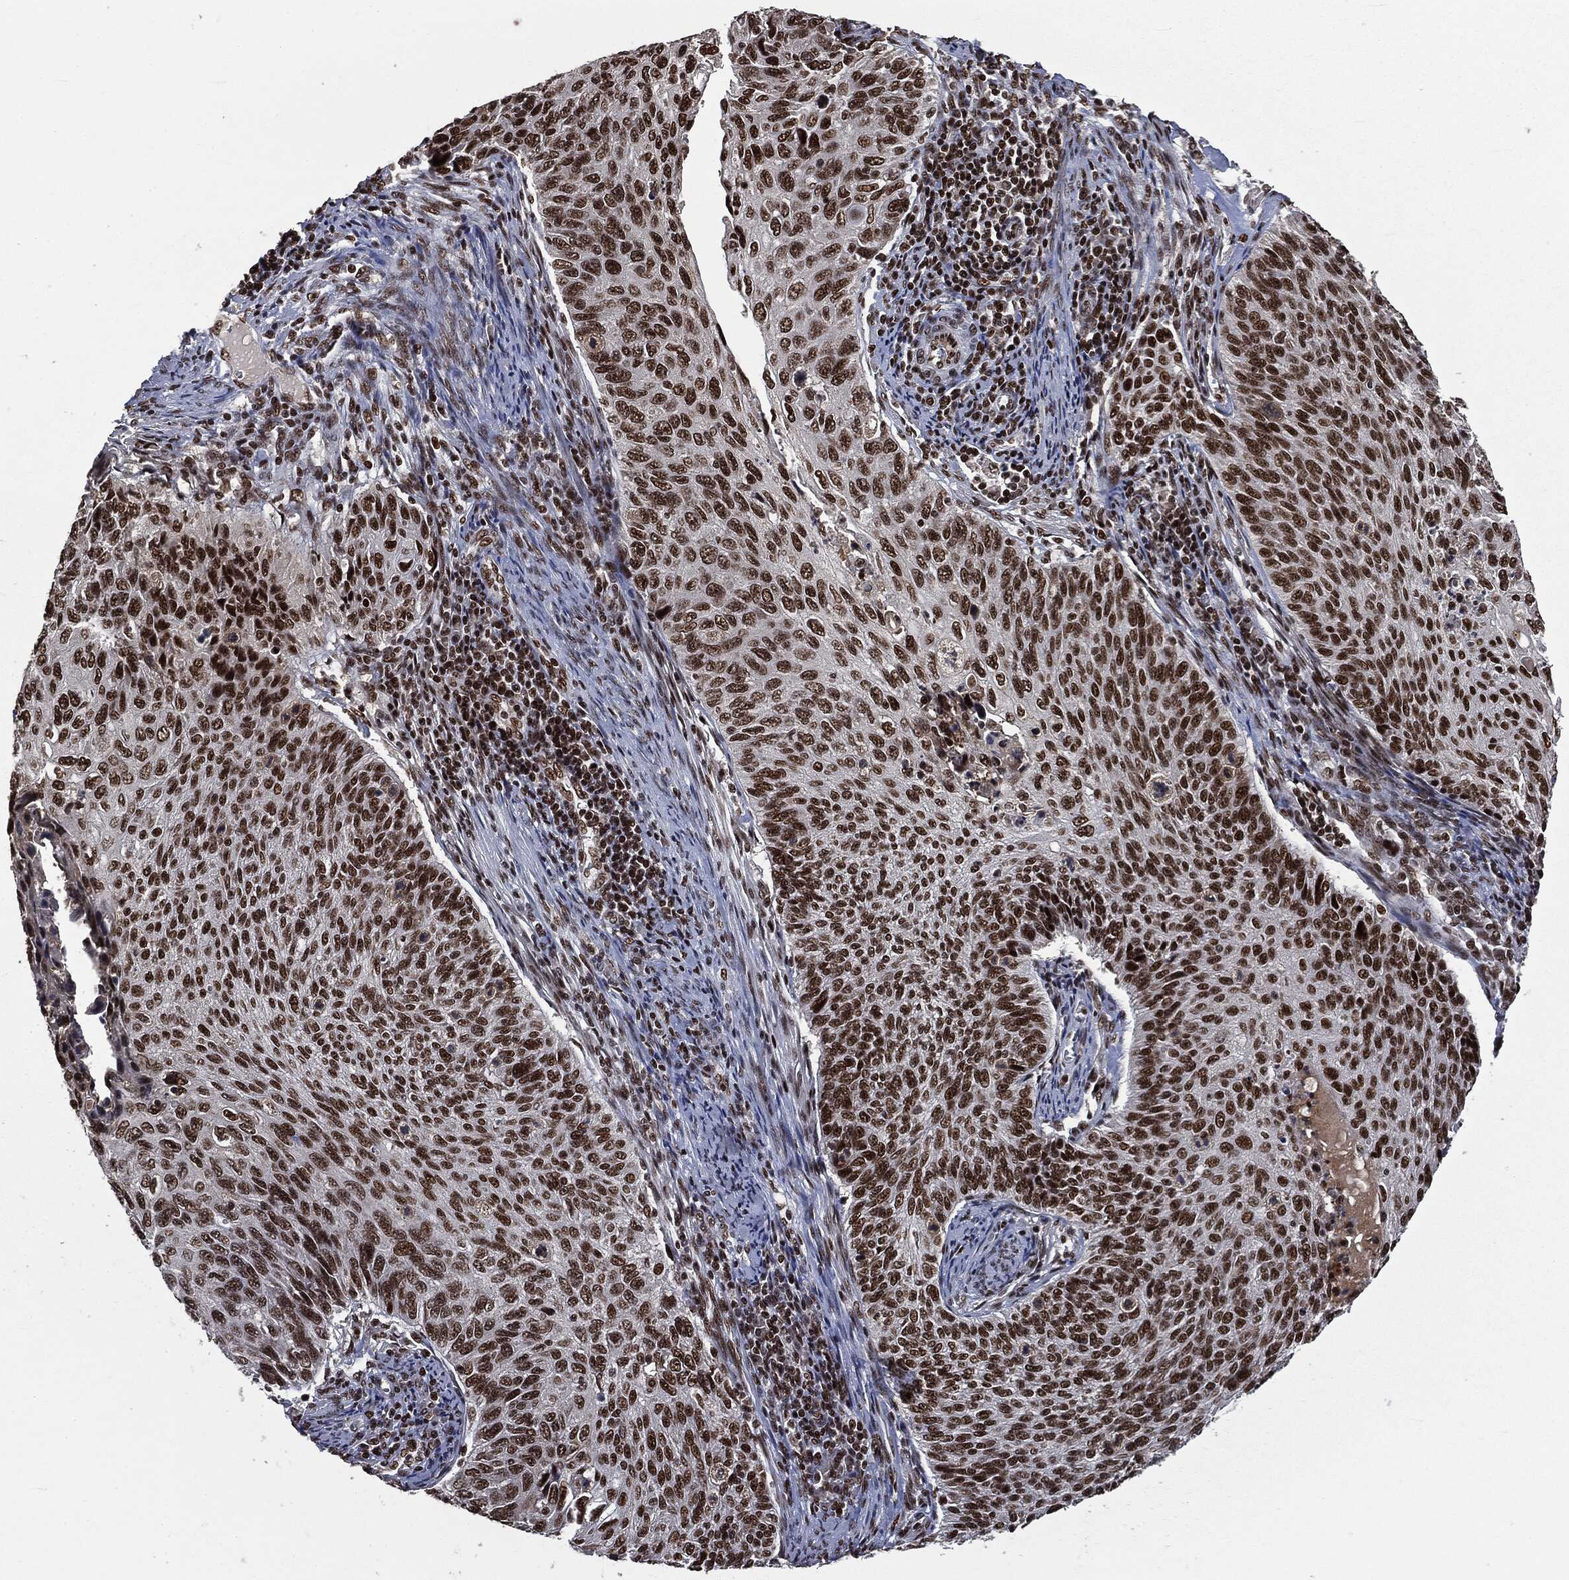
{"staining": {"intensity": "strong", "quantity": ">75%", "location": "nuclear"}, "tissue": "cervical cancer", "cell_type": "Tumor cells", "image_type": "cancer", "snomed": [{"axis": "morphology", "description": "Squamous cell carcinoma, NOS"}, {"axis": "topography", "description": "Cervix"}], "caption": "Protein expression analysis of human cervical cancer reveals strong nuclear staining in approximately >75% of tumor cells.", "gene": "DPH2", "patient": {"sex": "female", "age": 70}}